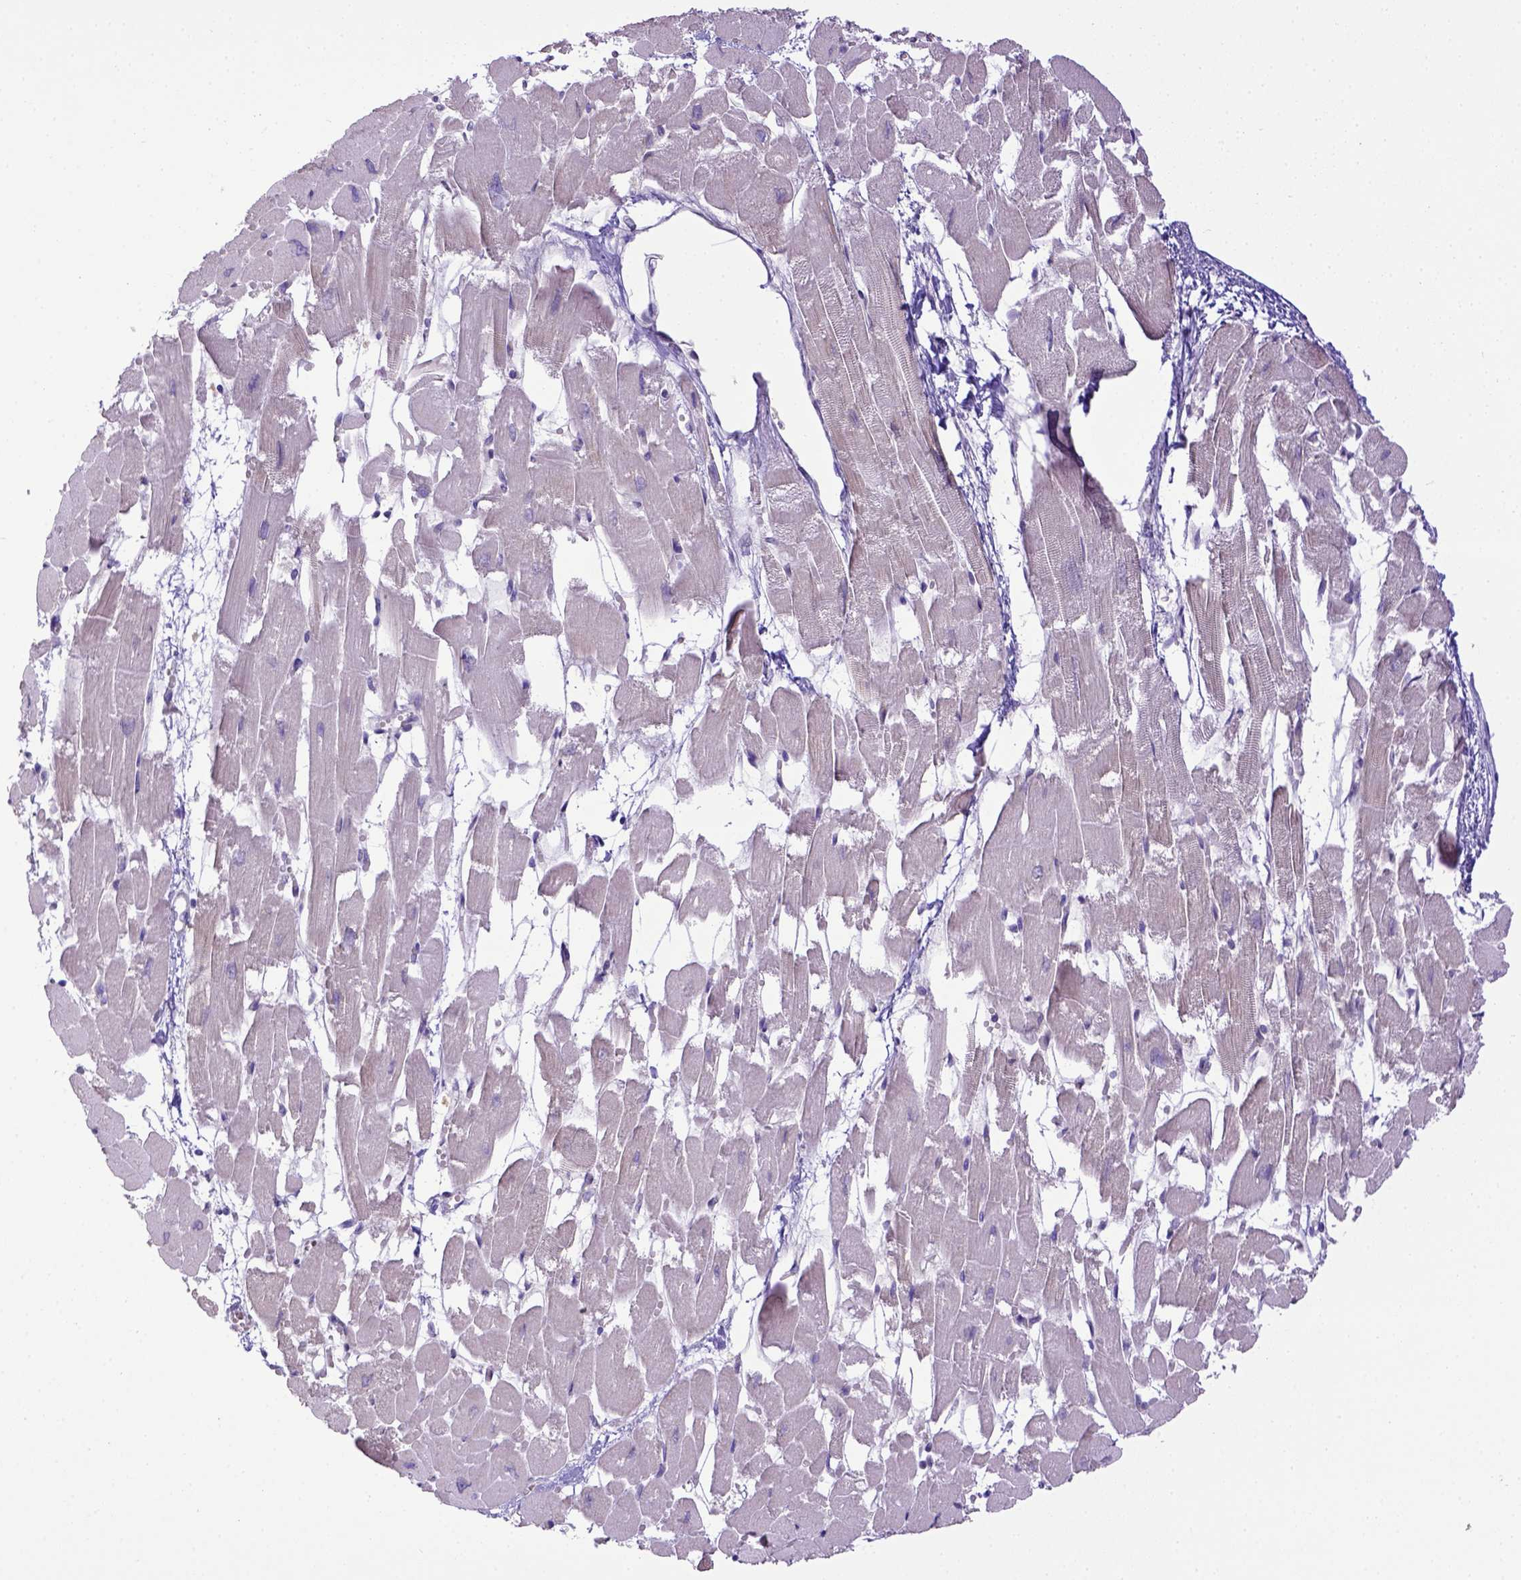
{"staining": {"intensity": "negative", "quantity": "none", "location": "none"}, "tissue": "heart muscle", "cell_type": "Cardiomyocytes", "image_type": "normal", "snomed": [{"axis": "morphology", "description": "Normal tissue, NOS"}, {"axis": "topography", "description": "Heart"}], "caption": "This micrograph is of normal heart muscle stained with immunohistochemistry to label a protein in brown with the nuclei are counter-stained blue. There is no staining in cardiomyocytes.", "gene": "CD40", "patient": {"sex": "female", "age": 52}}